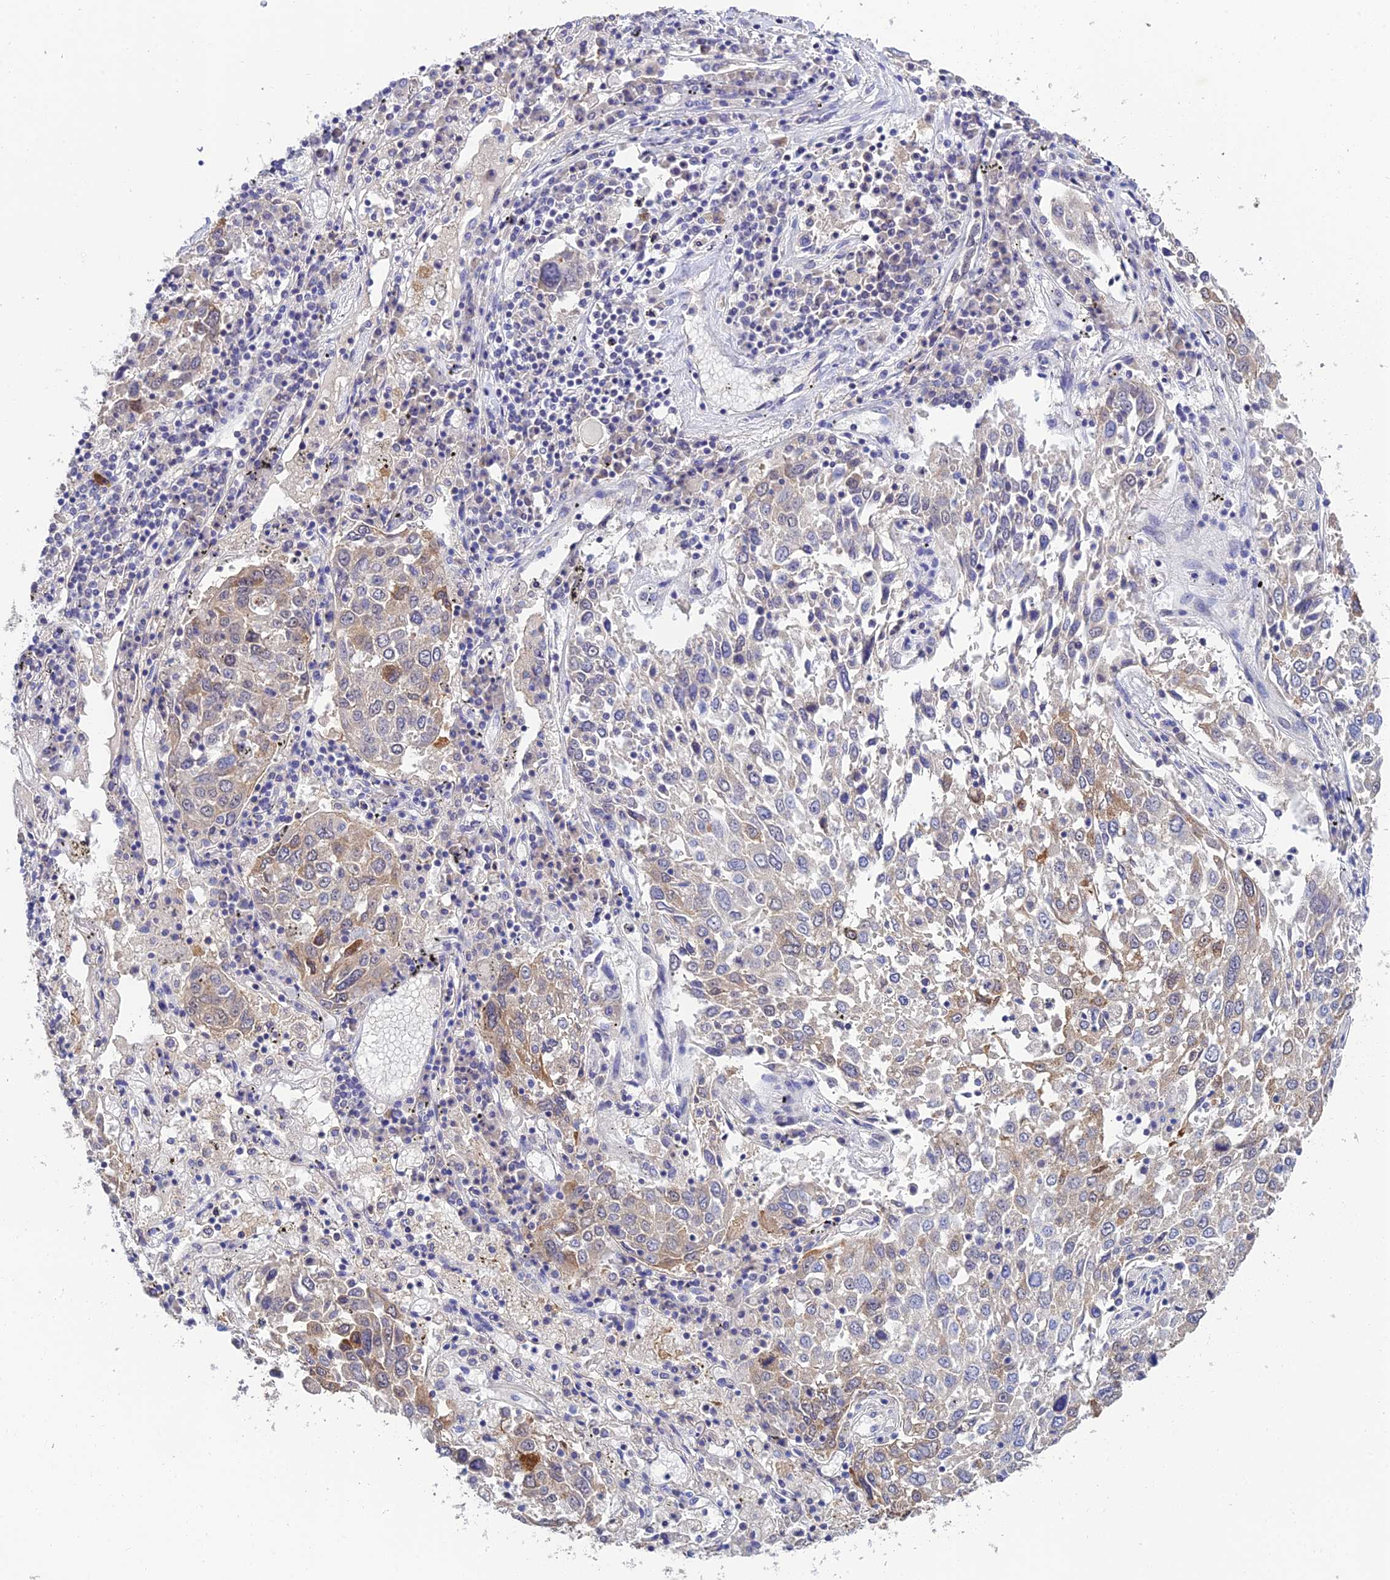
{"staining": {"intensity": "moderate", "quantity": "<25%", "location": "cytoplasmic/membranous"}, "tissue": "lung cancer", "cell_type": "Tumor cells", "image_type": "cancer", "snomed": [{"axis": "morphology", "description": "Squamous cell carcinoma, NOS"}, {"axis": "topography", "description": "Lung"}], "caption": "Tumor cells show low levels of moderate cytoplasmic/membranous expression in about <25% of cells in human lung squamous cell carcinoma.", "gene": "HOXB1", "patient": {"sex": "male", "age": 65}}